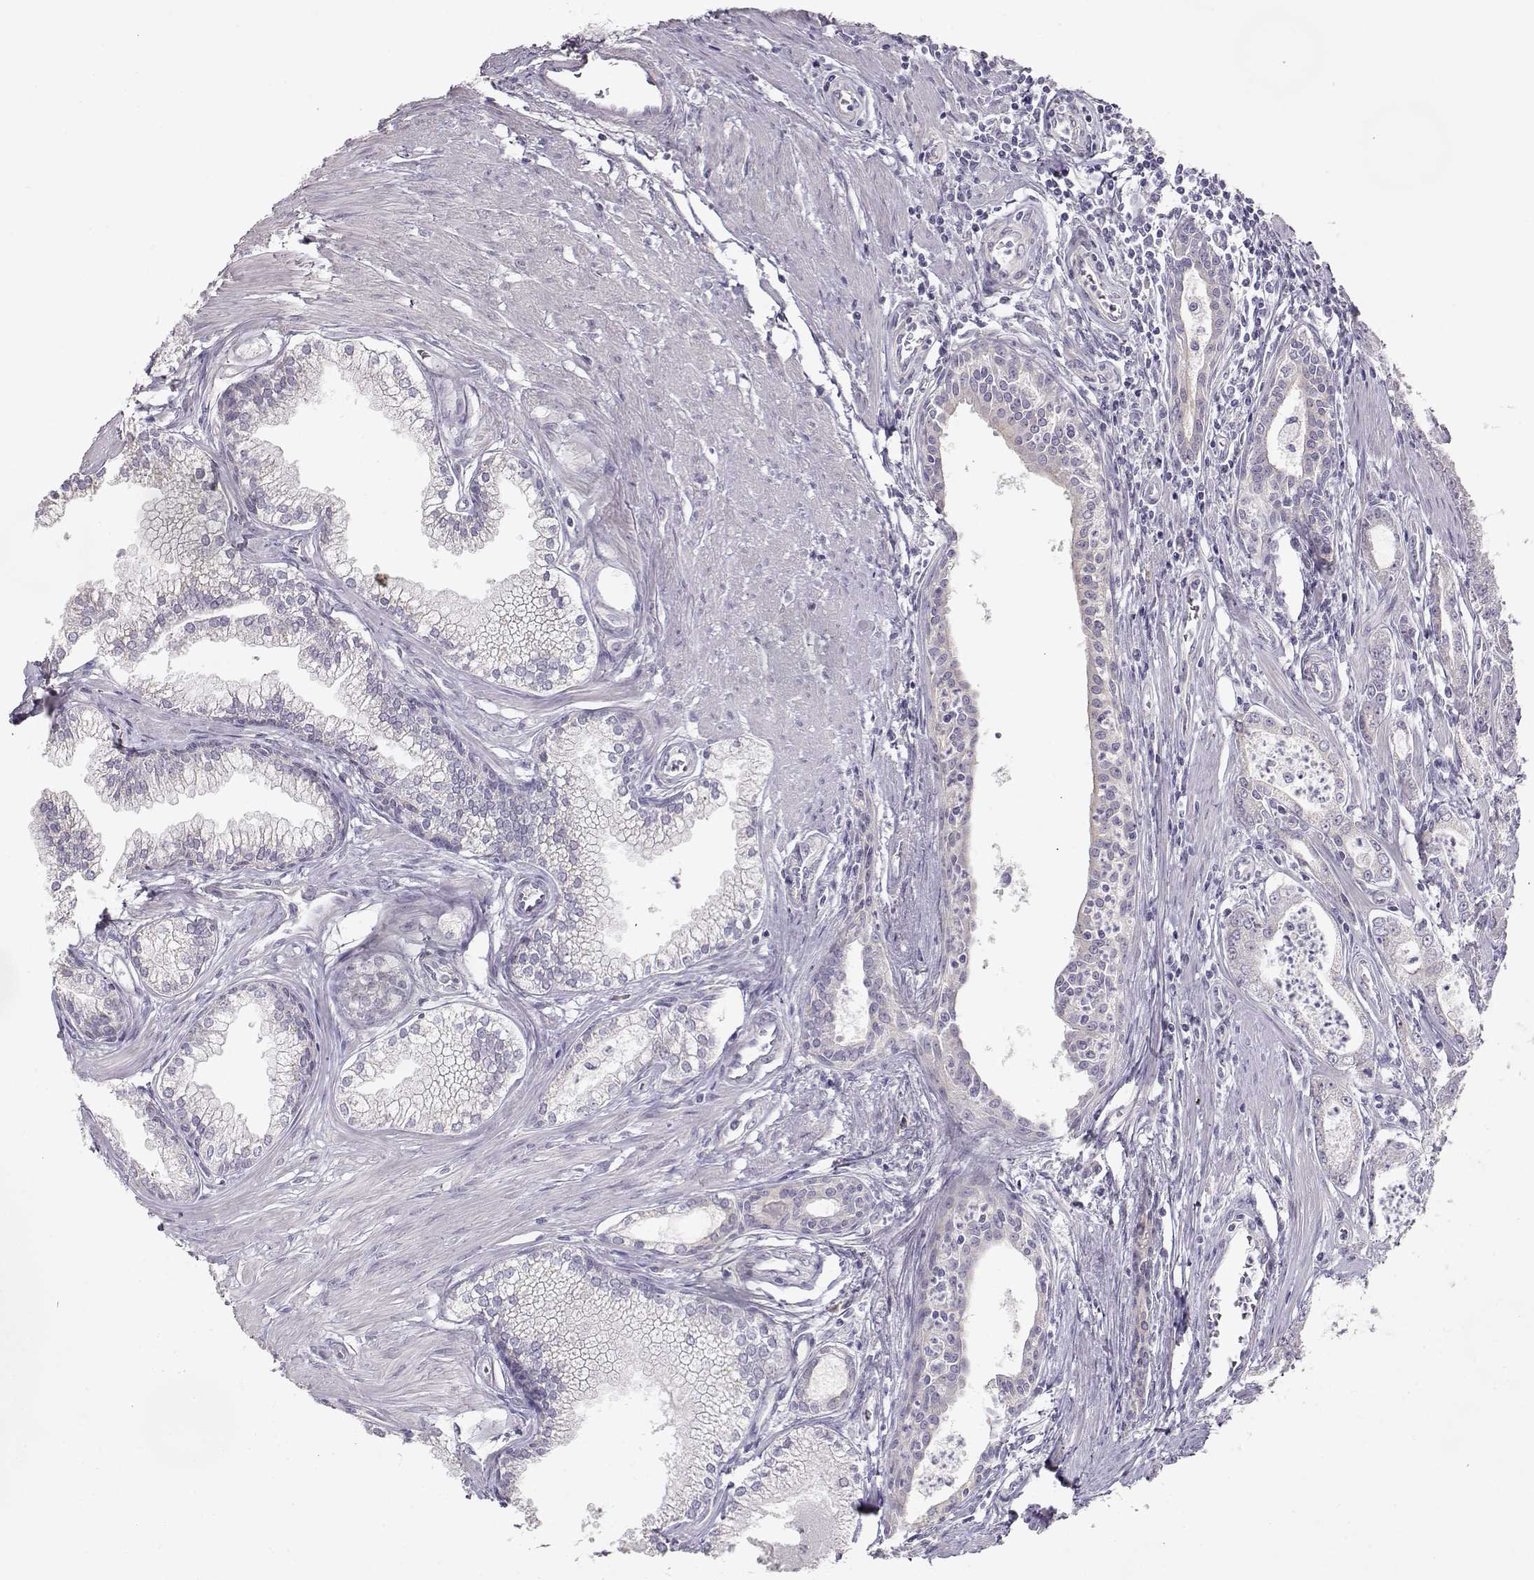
{"staining": {"intensity": "negative", "quantity": "none", "location": "none"}, "tissue": "prostate cancer", "cell_type": "Tumor cells", "image_type": "cancer", "snomed": [{"axis": "morphology", "description": "Adenocarcinoma, NOS"}, {"axis": "topography", "description": "Prostate"}], "caption": "Adenocarcinoma (prostate) stained for a protein using immunohistochemistry (IHC) exhibits no positivity tumor cells.", "gene": "GLIPR1L2", "patient": {"sex": "male", "age": 71}}